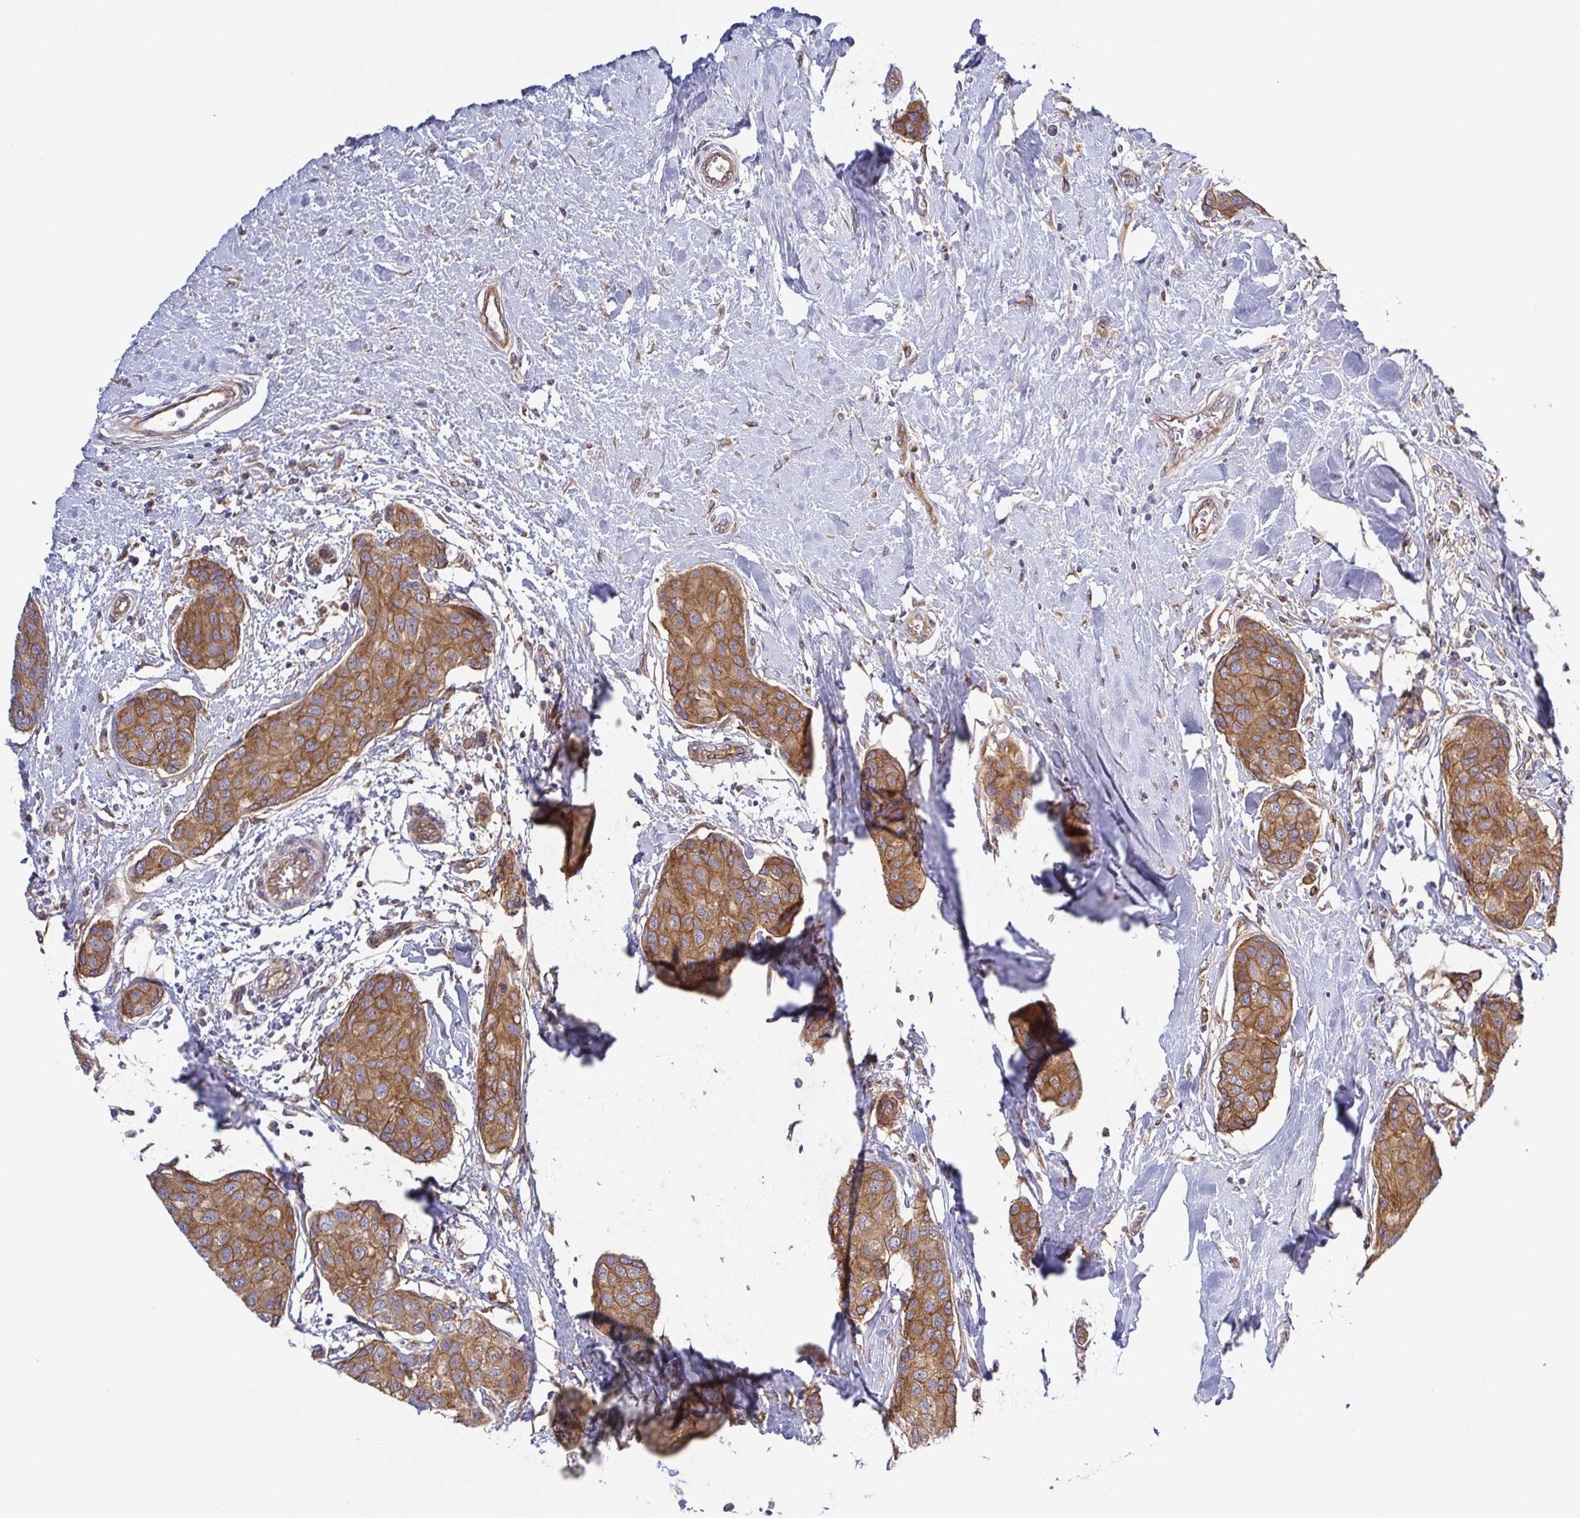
{"staining": {"intensity": "moderate", "quantity": ">75%", "location": "cytoplasmic/membranous"}, "tissue": "breast cancer", "cell_type": "Tumor cells", "image_type": "cancer", "snomed": [{"axis": "morphology", "description": "Duct carcinoma"}, {"axis": "topography", "description": "Breast"}], "caption": "Infiltrating ductal carcinoma (breast) stained for a protein exhibits moderate cytoplasmic/membranous positivity in tumor cells.", "gene": "KIF5B", "patient": {"sex": "female", "age": 80}}